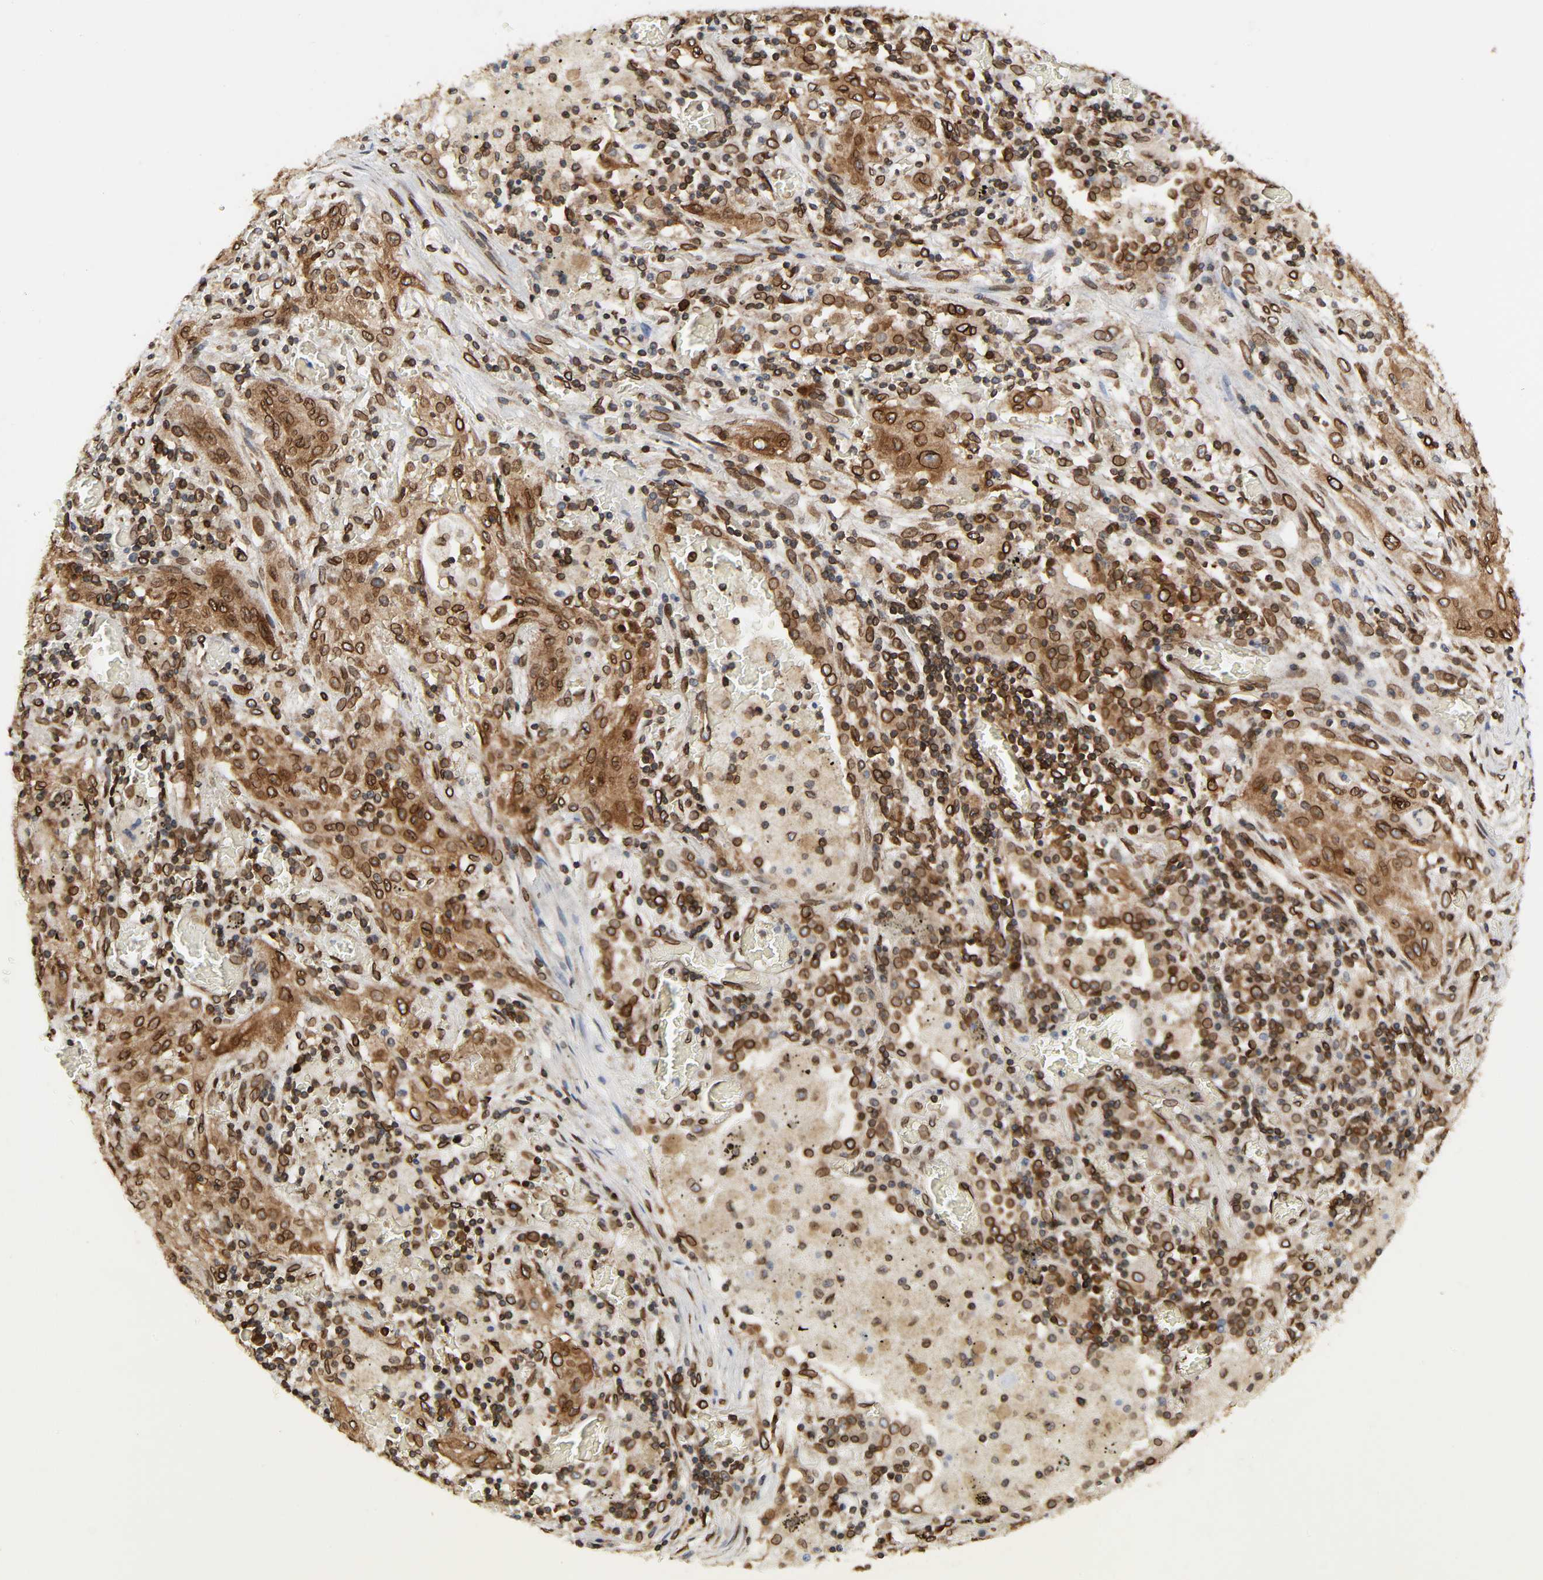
{"staining": {"intensity": "strong", "quantity": ">75%", "location": "cytoplasmic/membranous,nuclear"}, "tissue": "lung cancer", "cell_type": "Tumor cells", "image_type": "cancer", "snomed": [{"axis": "morphology", "description": "Squamous cell carcinoma, NOS"}, {"axis": "topography", "description": "Lung"}], "caption": "Tumor cells demonstrate high levels of strong cytoplasmic/membranous and nuclear expression in approximately >75% of cells in human squamous cell carcinoma (lung).", "gene": "RANGAP1", "patient": {"sex": "female", "age": 47}}